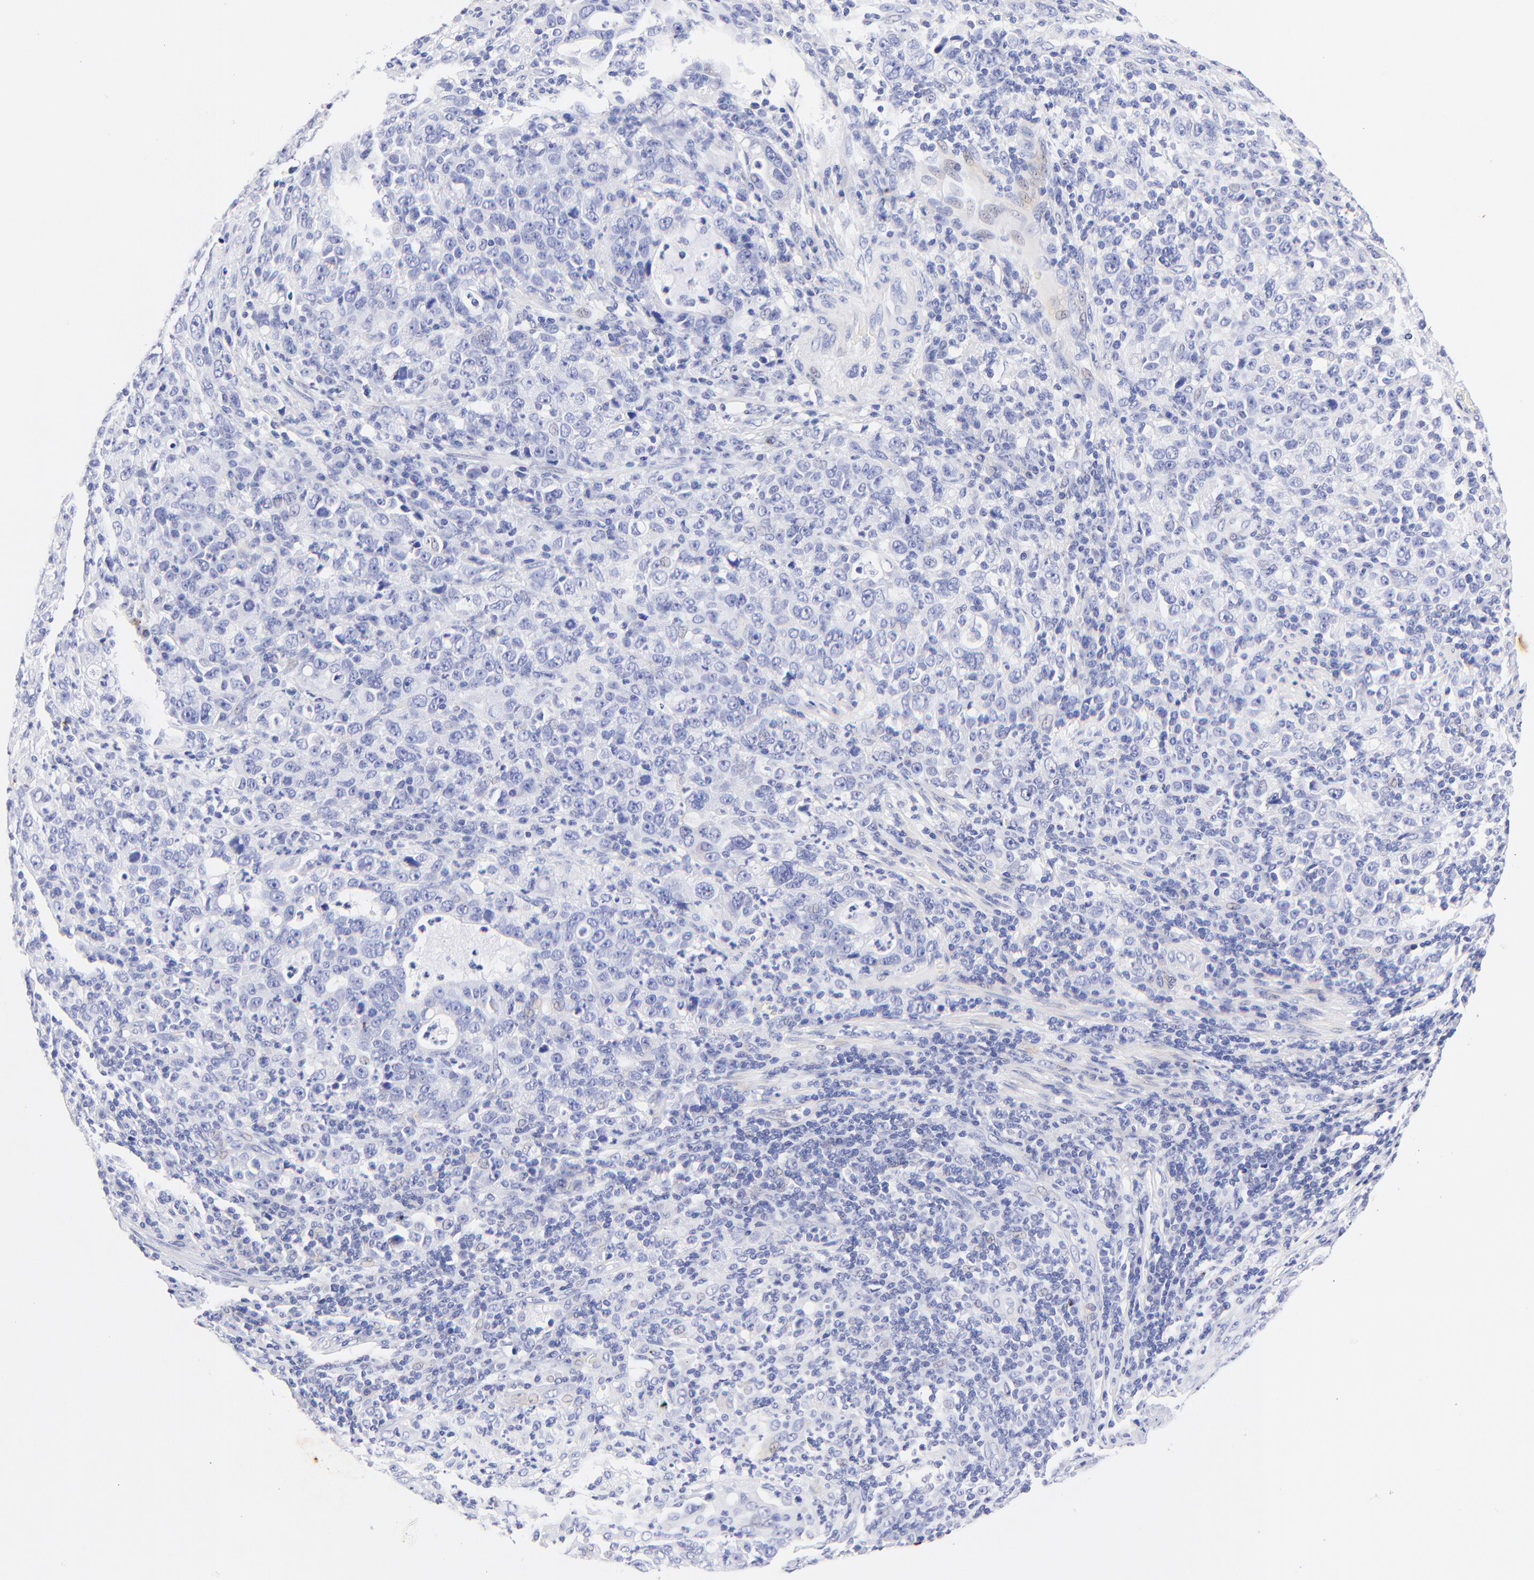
{"staining": {"intensity": "negative", "quantity": "none", "location": "none"}, "tissue": "stomach cancer", "cell_type": "Tumor cells", "image_type": "cancer", "snomed": [{"axis": "morphology", "description": "Adenocarcinoma, NOS"}, {"axis": "topography", "description": "Stomach, upper"}], "caption": "Protein analysis of stomach cancer (adenocarcinoma) reveals no significant positivity in tumor cells.", "gene": "HORMAD2", "patient": {"sex": "female", "age": 50}}